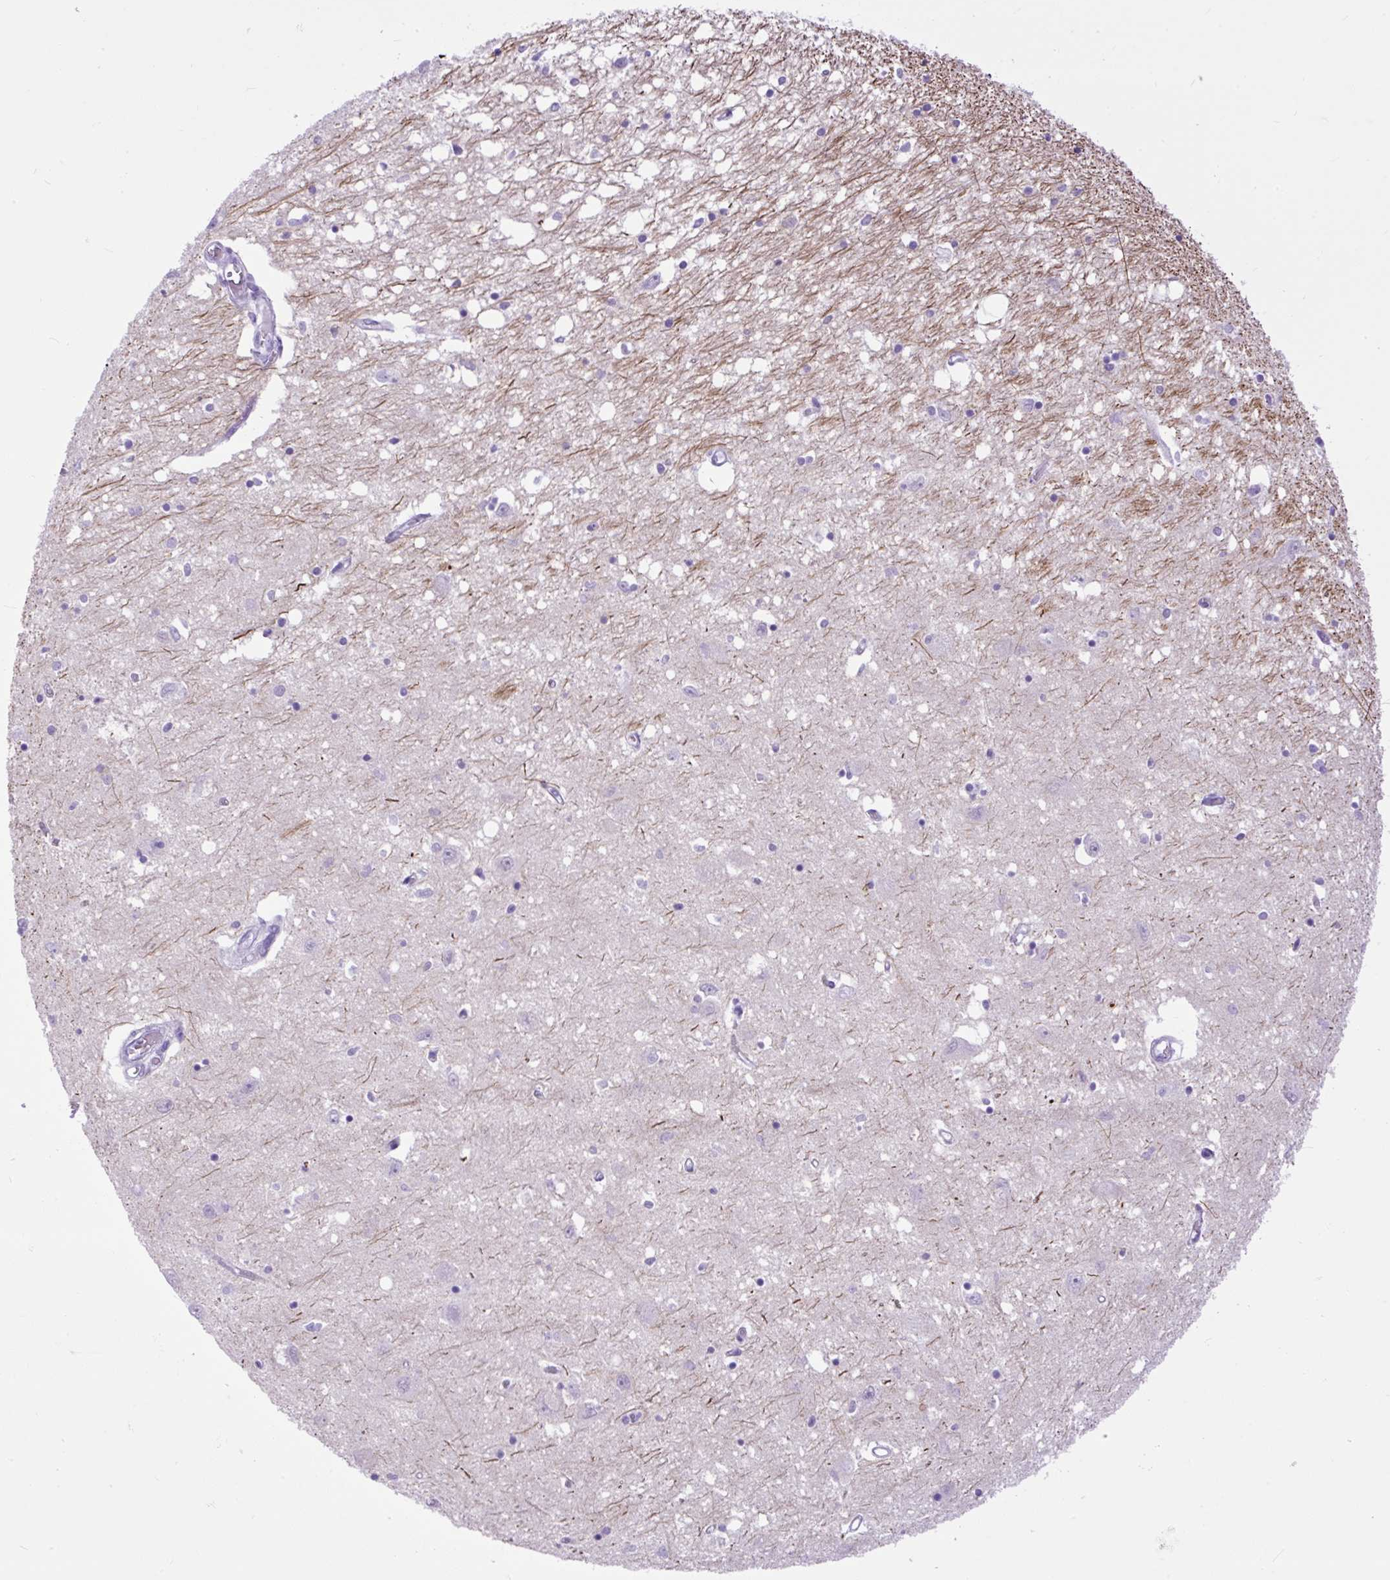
{"staining": {"intensity": "negative", "quantity": "none", "location": "none"}, "tissue": "caudate", "cell_type": "Glial cells", "image_type": "normal", "snomed": [{"axis": "morphology", "description": "Normal tissue, NOS"}, {"axis": "topography", "description": "Lateral ventricle wall"}], "caption": "A high-resolution photomicrograph shows IHC staining of normal caudate, which shows no significant expression in glial cells. Nuclei are stained in blue.", "gene": "ZNF256", "patient": {"sex": "male", "age": 70}}